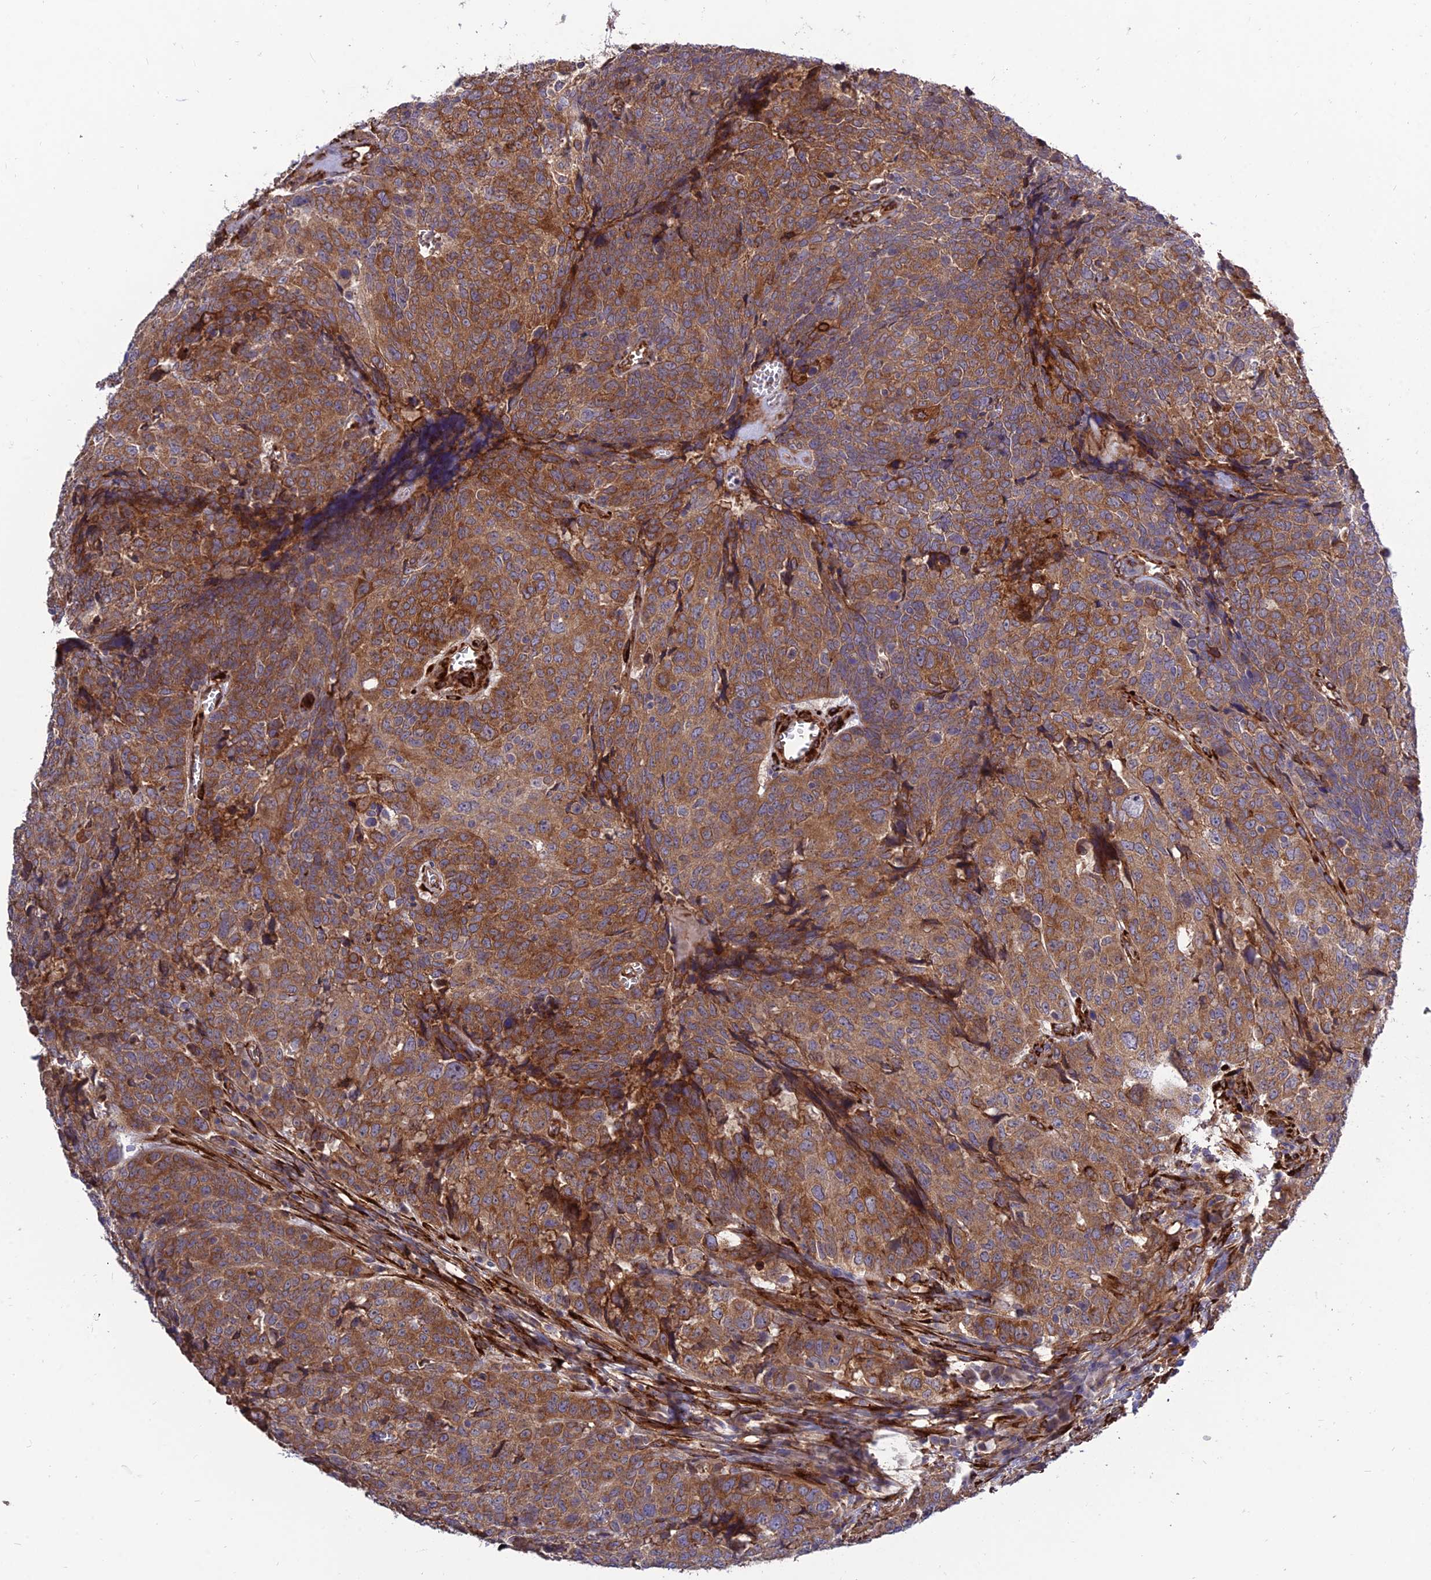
{"staining": {"intensity": "moderate", "quantity": ">75%", "location": "cytoplasmic/membranous"}, "tissue": "head and neck cancer", "cell_type": "Tumor cells", "image_type": "cancer", "snomed": [{"axis": "morphology", "description": "Squamous cell carcinoma, NOS"}, {"axis": "topography", "description": "Head-Neck"}], "caption": "The micrograph exhibits a brown stain indicating the presence of a protein in the cytoplasmic/membranous of tumor cells in head and neck cancer. Nuclei are stained in blue.", "gene": "CRTAP", "patient": {"sex": "male", "age": 66}}